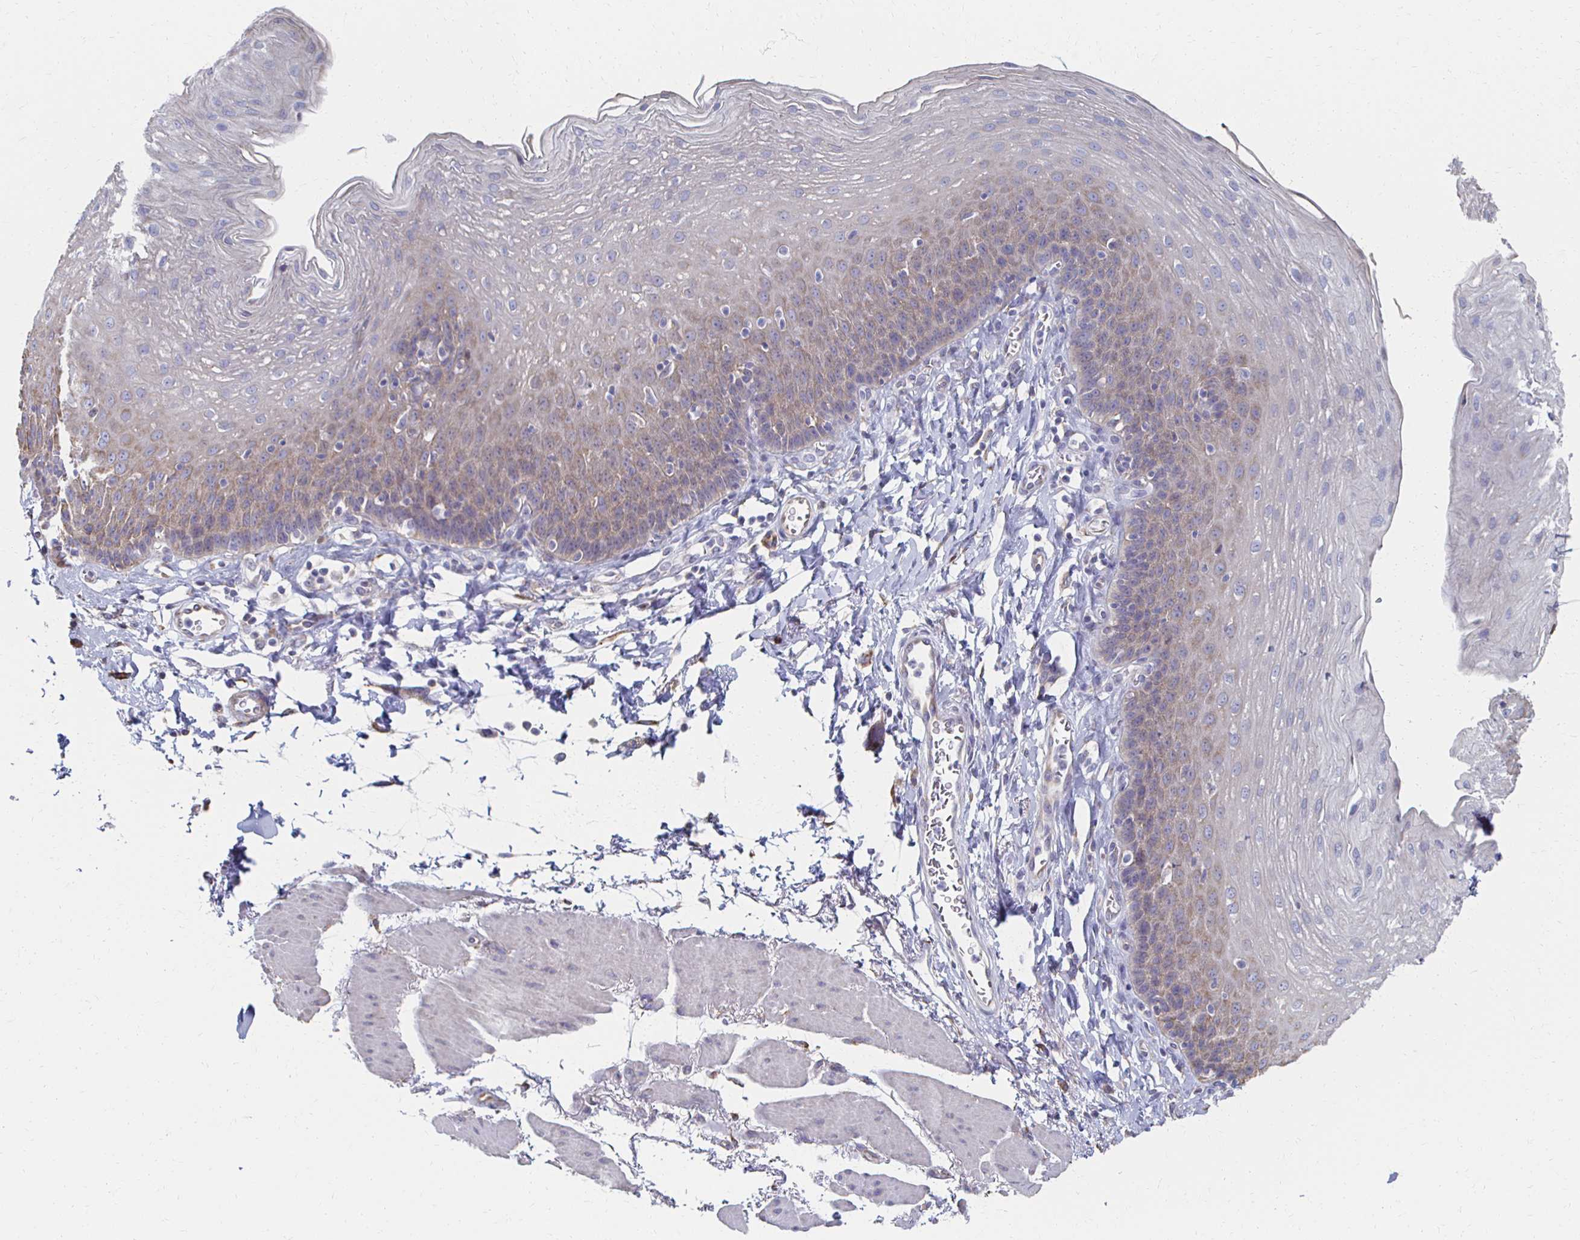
{"staining": {"intensity": "weak", "quantity": "25%-75%", "location": "cytoplasmic/membranous"}, "tissue": "esophagus", "cell_type": "Squamous epithelial cells", "image_type": "normal", "snomed": [{"axis": "morphology", "description": "Normal tissue, NOS"}, {"axis": "topography", "description": "Esophagus"}], "caption": "A photomicrograph of esophagus stained for a protein displays weak cytoplasmic/membranous brown staining in squamous epithelial cells.", "gene": "ATP1A3", "patient": {"sex": "female", "age": 81}}